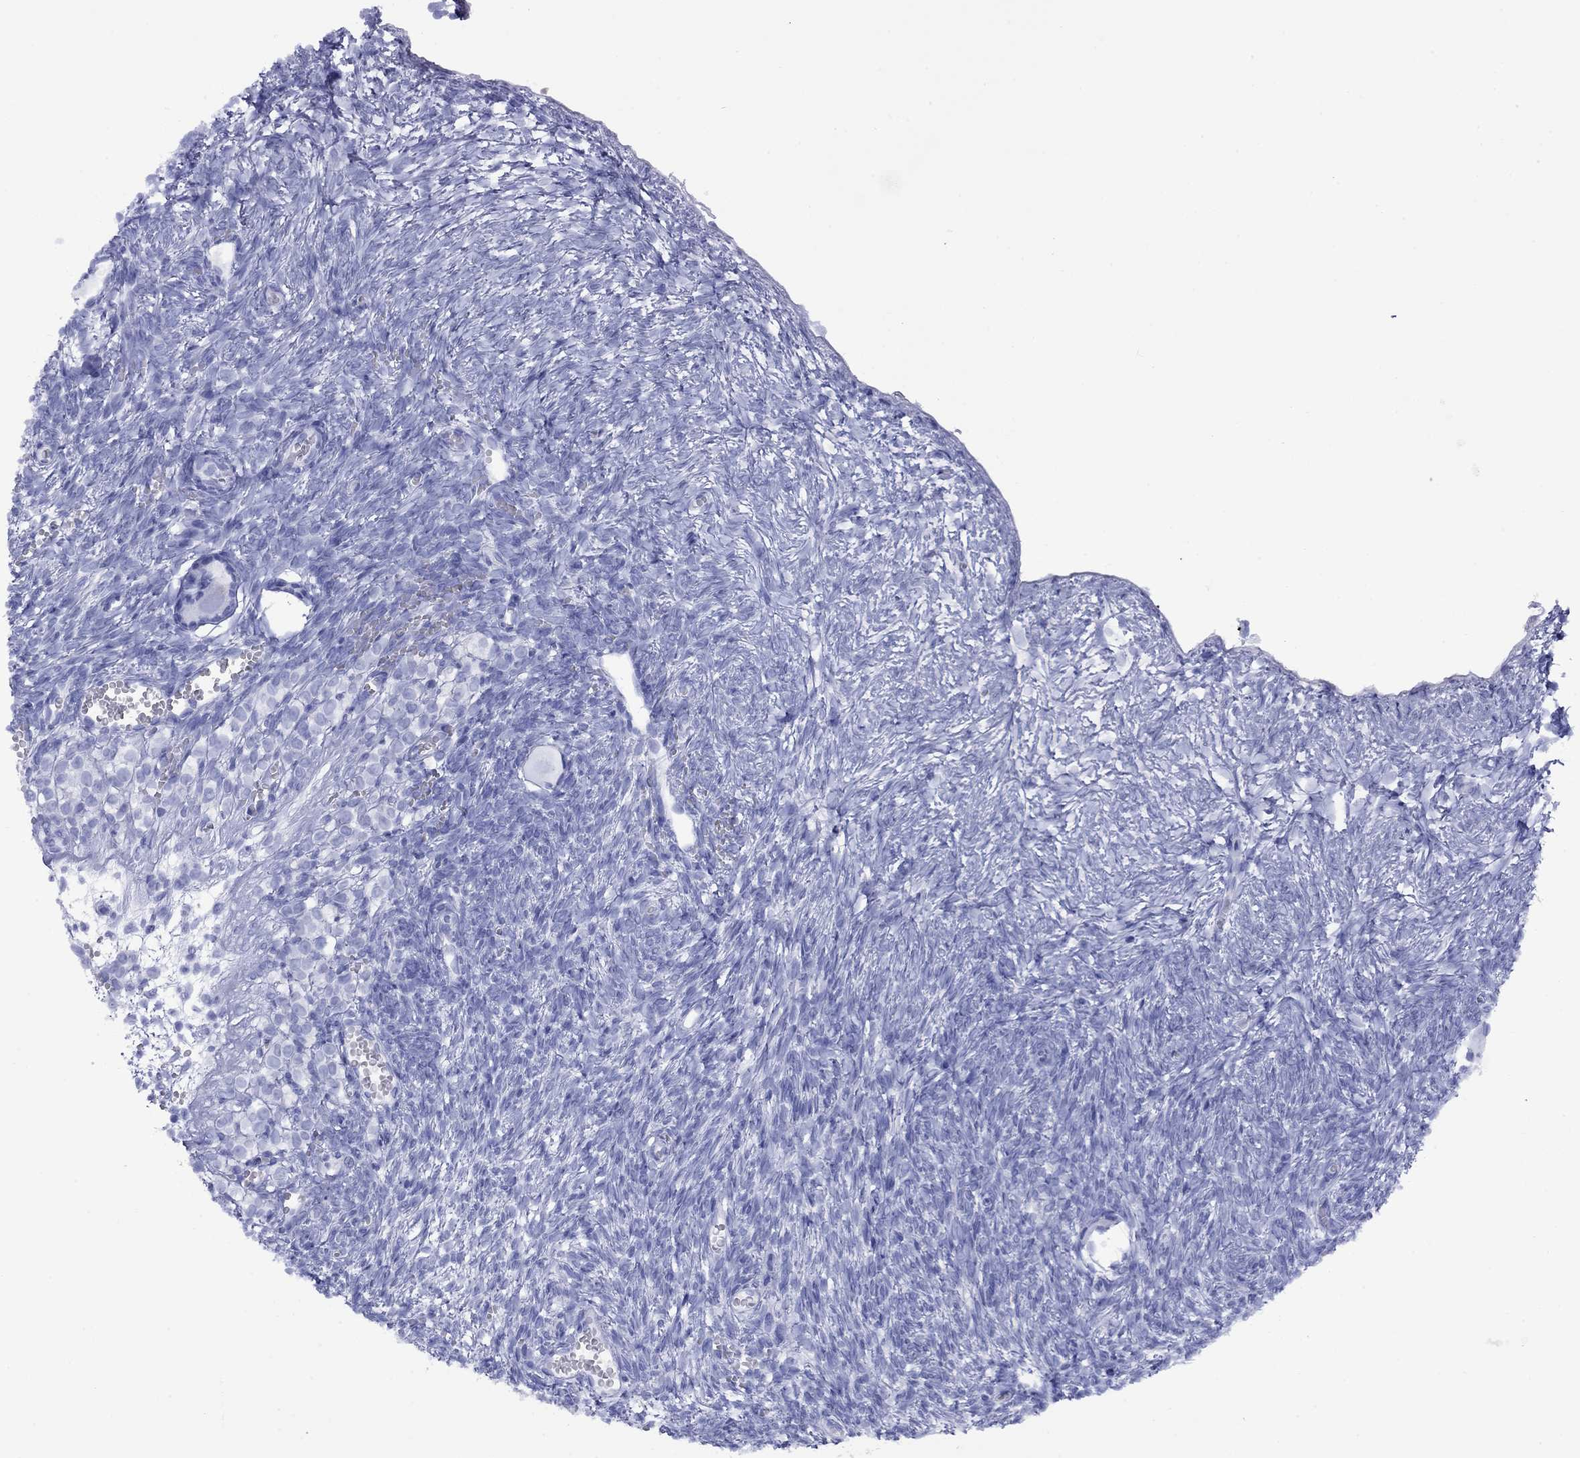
{"staining": {"intensity": "negative", "quantity": "none", "location": "none"}, "tissue": "ovary", "cell_type": "Follicle cells", "image_type": "normal", "snomed": [{"axis": "morphology", "description": "Normal tissue, NOS"}, {"axis": "topography", "description": "Ovary"}], "caption": "The image exhibits no staining of follicle cells in benign ovary. (Stains: DAB (3,3'-diaminobenzidine) immunohistochemistry with hematoxylin counter stain, Microscopy: brightfield microscopy at high magnification).", "gene": "ROM1", "patient": {"sex": "female", "age": 43}}